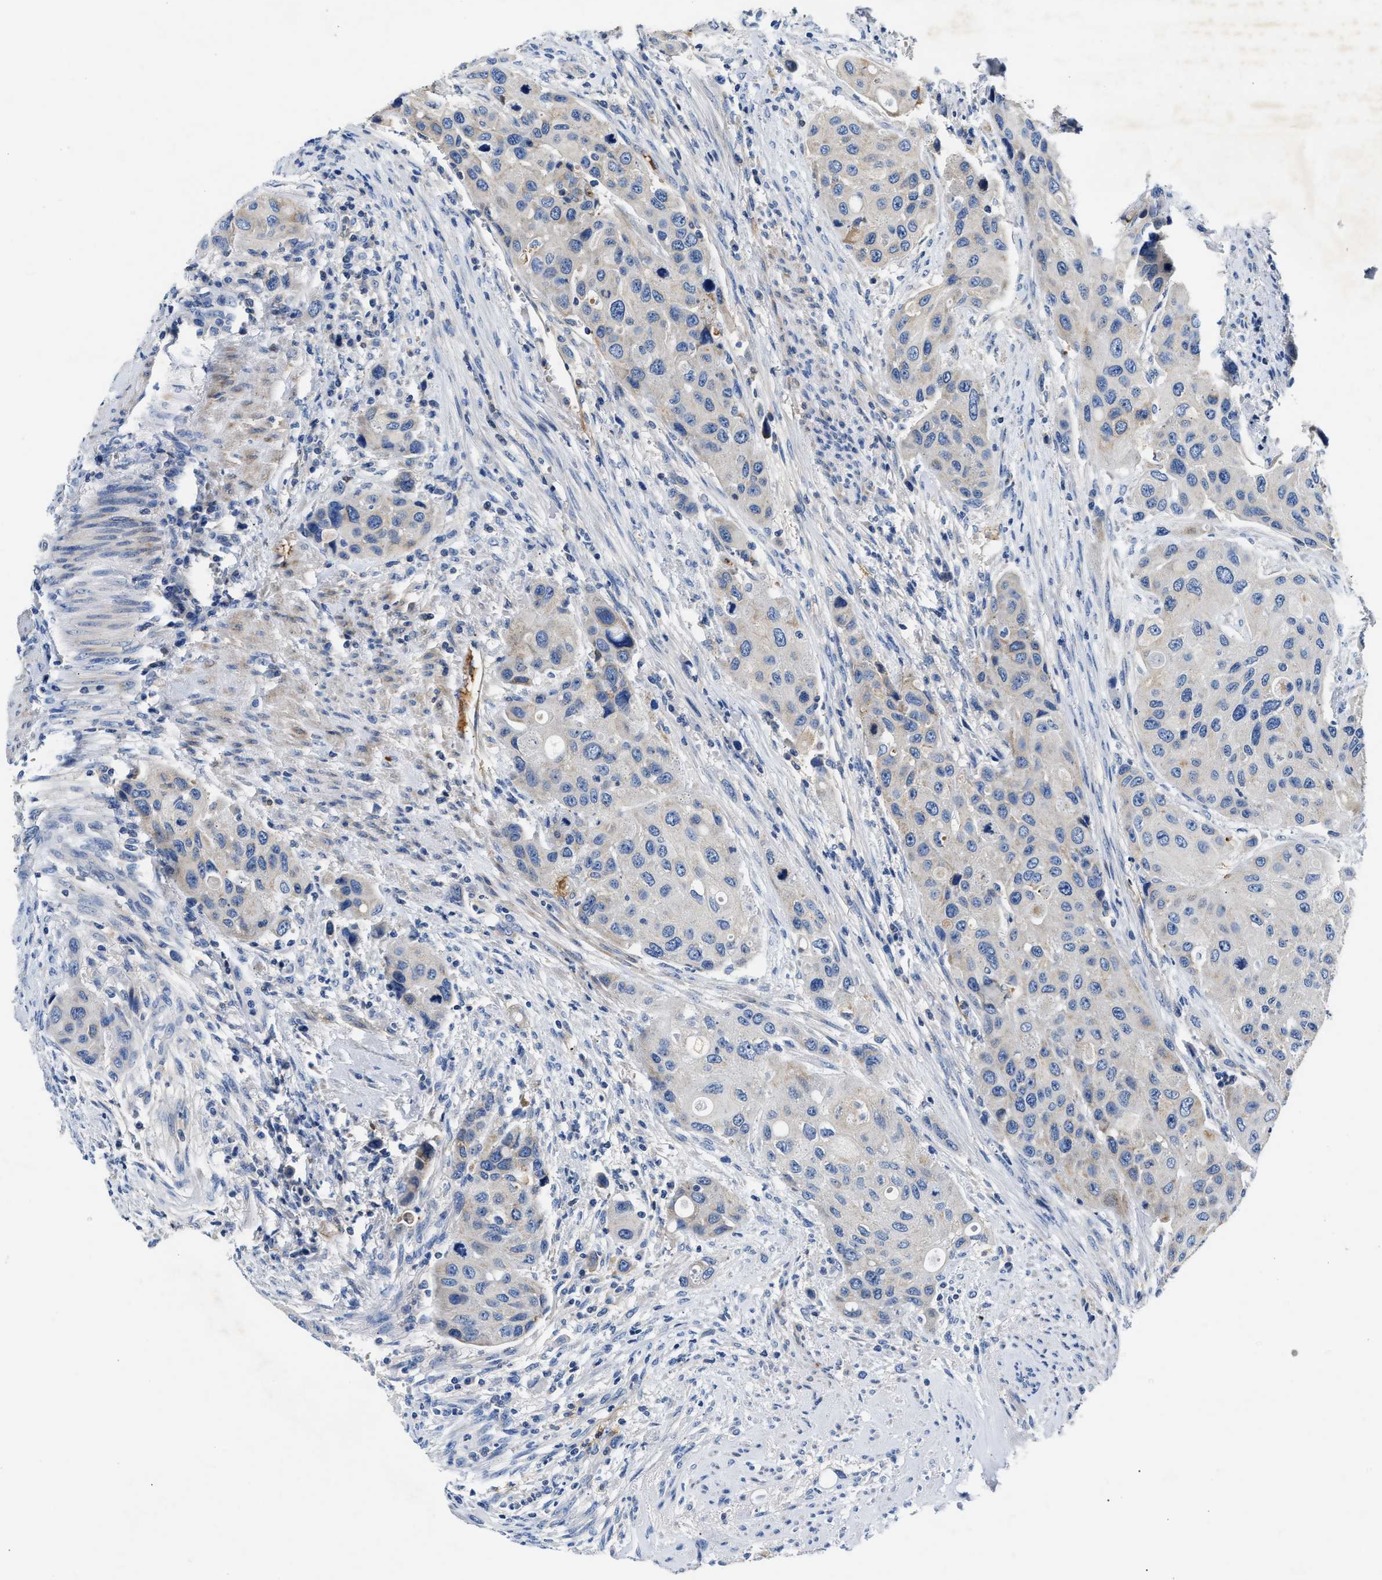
{"staining": {"intensity": "negative", "quantity": "none", "location": "none"}, "tissue": "urothelial cancer", "cell_type": "Tumor cells", "image_type": "cancer", "snomed": [{"axis": "morphology", "description": "Urothelial carcinoma, High grade"}, {"axis": "topography", "description": "Urinary bladder"}], "caption": "A high-resolution image shows immunohistochemistry (IHC) staining of urothelial carcinoma (high-grade), which shows no significant expression in tumor cells.", "gene": "TUT7", "patient": {"sex": "female", "age": 56}}